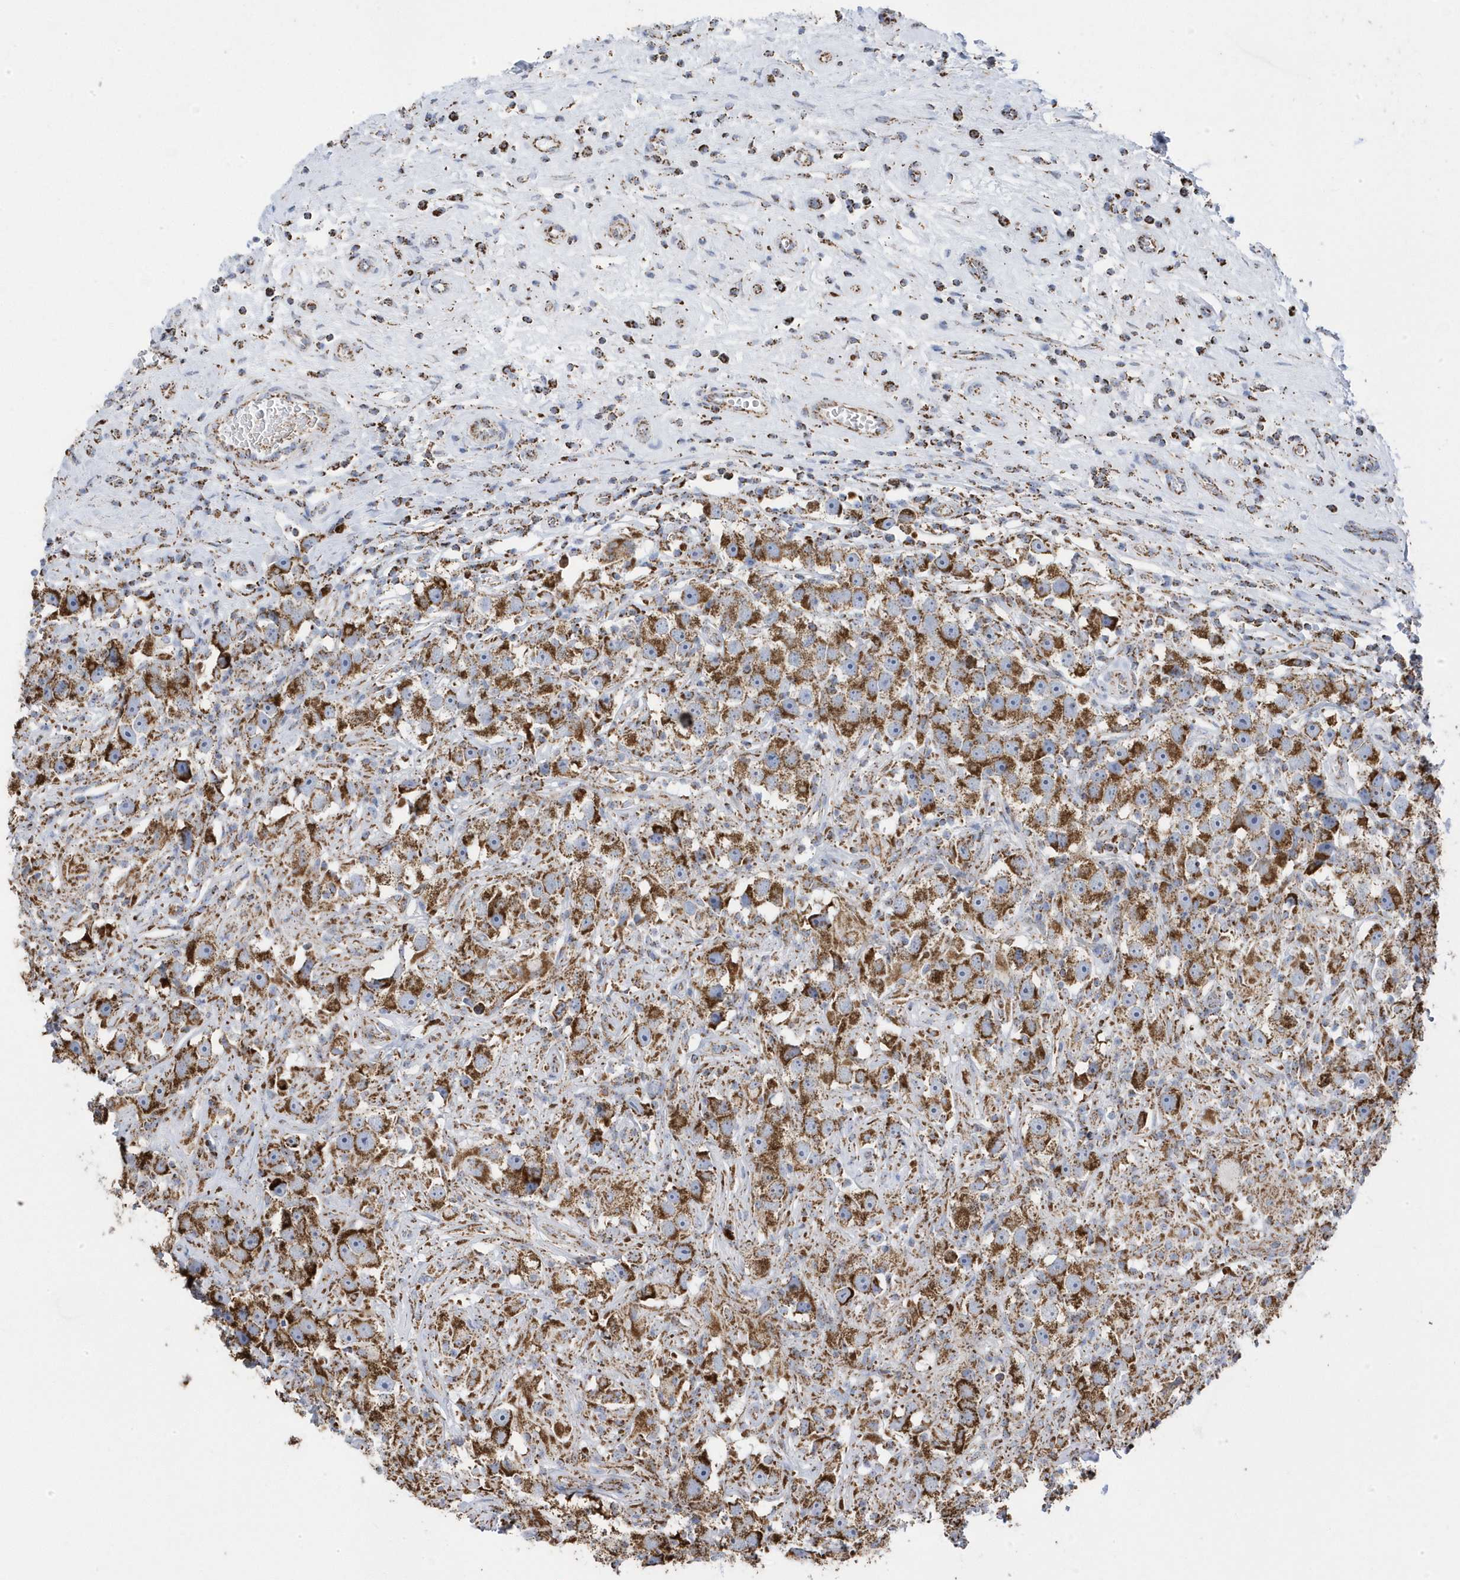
{"staining": {"intensity": "moderate", "quantity": ">75%", "location": "cytoplasmic/membranous"}, "tissue": "testis cancer", "cell_type": "Tumor cells", "image_type": "cancer", "snomed": [{"axis": "morphology", "description": "Seminoma, NOS"}, {"axis": "topography", "description": "Testis"}], "caption": "Testis cancer stained with DAB (3,3'-diaminobenzidine) IHC displays medium levels of moderate cytoplasmic/membranous positivity in approximately >75% of tumor cells.", "gene": "GTPBP8", "patient": {"sex": "male", "age": 49}}